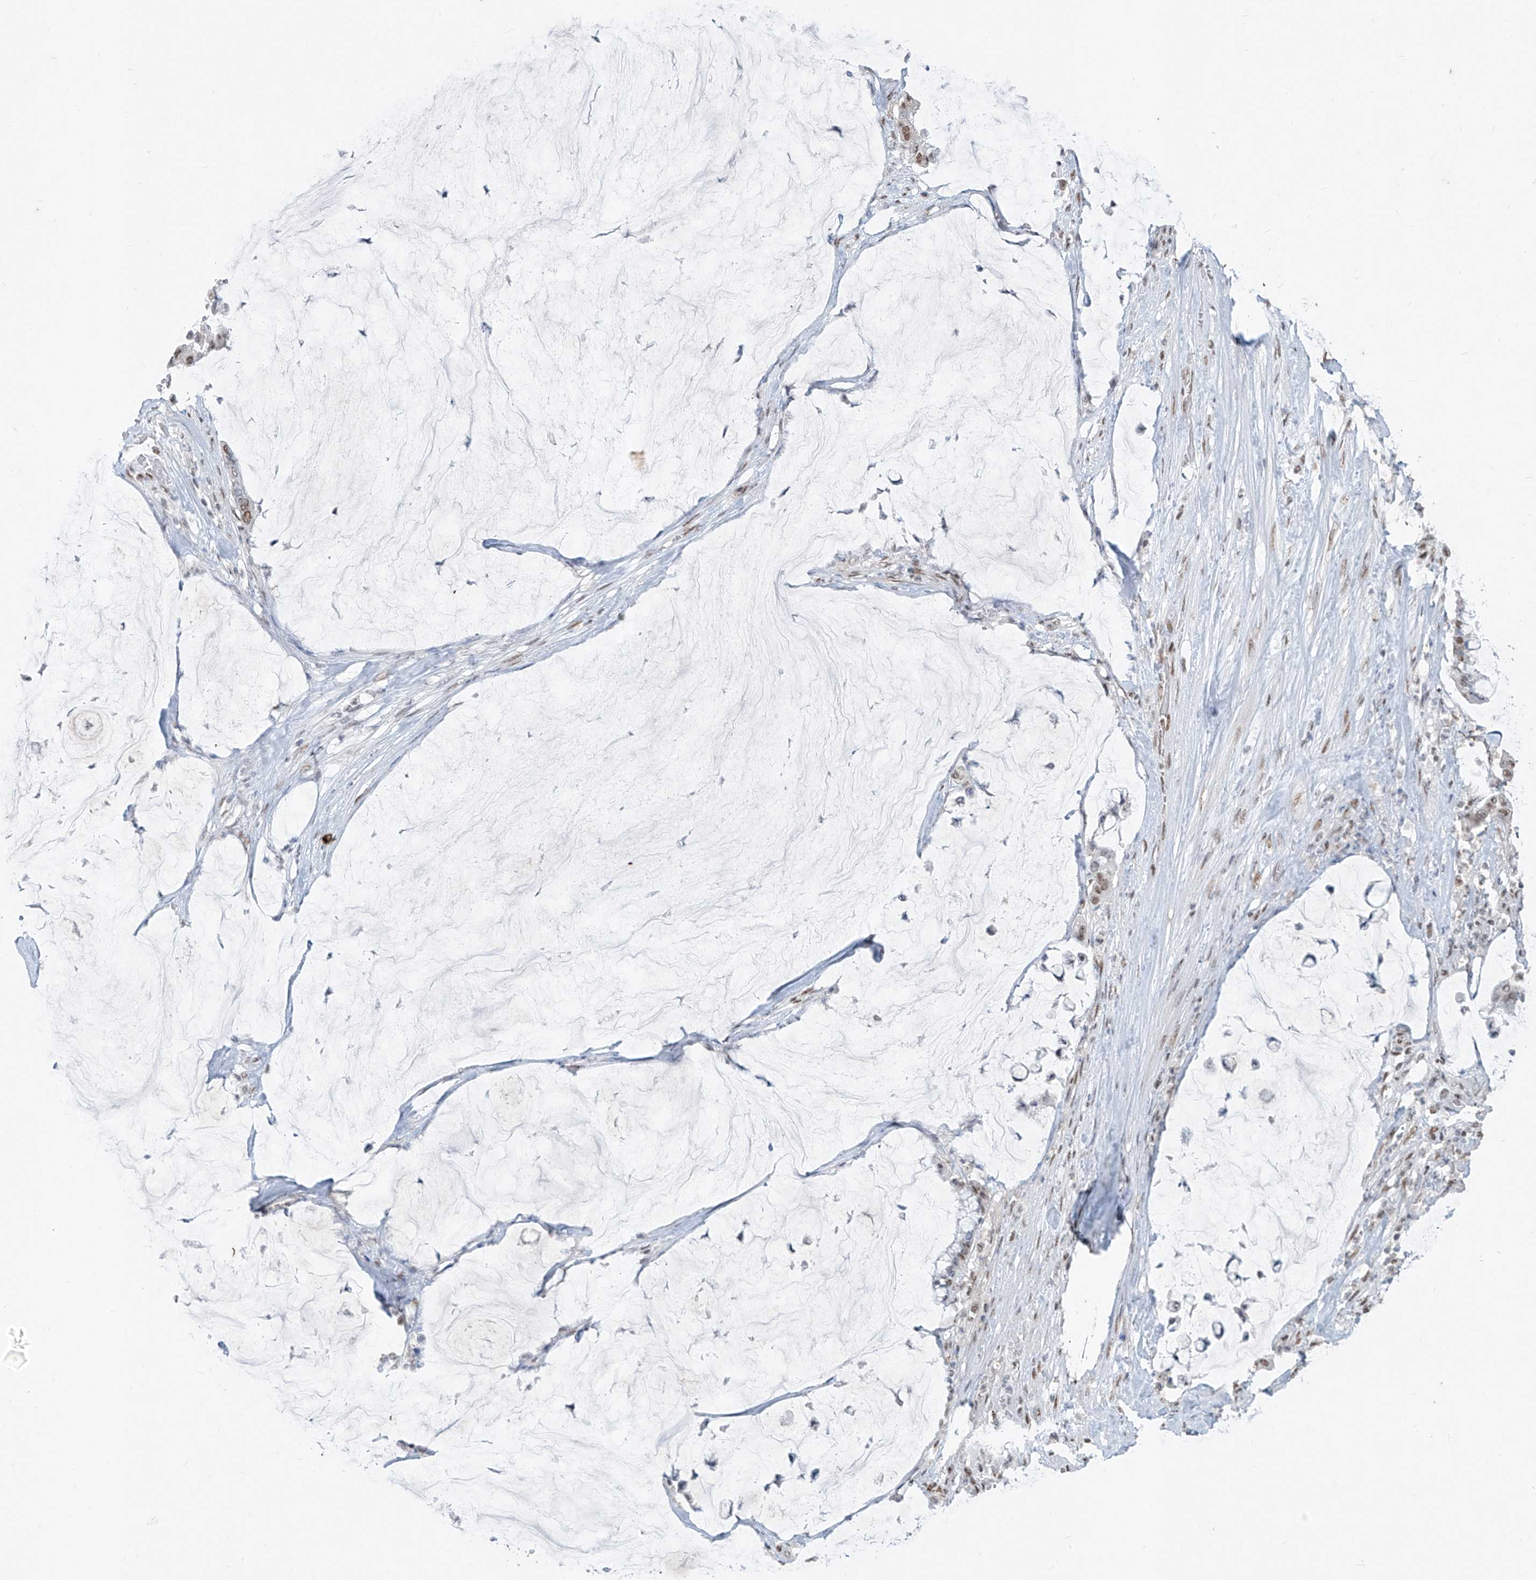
{"staining": {"intensity": "weak", "quantity": "<25%", "location": "nuclear"}, "tissue": "pancreatic cancer", "cell_type": "Tumor cells", "image_type": "cancer", "snomed": [{"axis": "morphology", "description": "Adenocarcinoma, NOS"}, {"axis": "topography", "description": "Pancreas"}], "caption": "This histopathology image is of pancreatic cancer (adenocarcinoma) stained with immunohistochemistry to label a protein in brown with the nuclei are counter-stained blue. There is no positivity in tumor cells. Brightfield microscopy of immunohistochemistry stained with DAB (brown) and hematoxylin (blue), captured at high magnification.", "gene": "TFEC", "patient": {"sex": "male", "age": 41}}